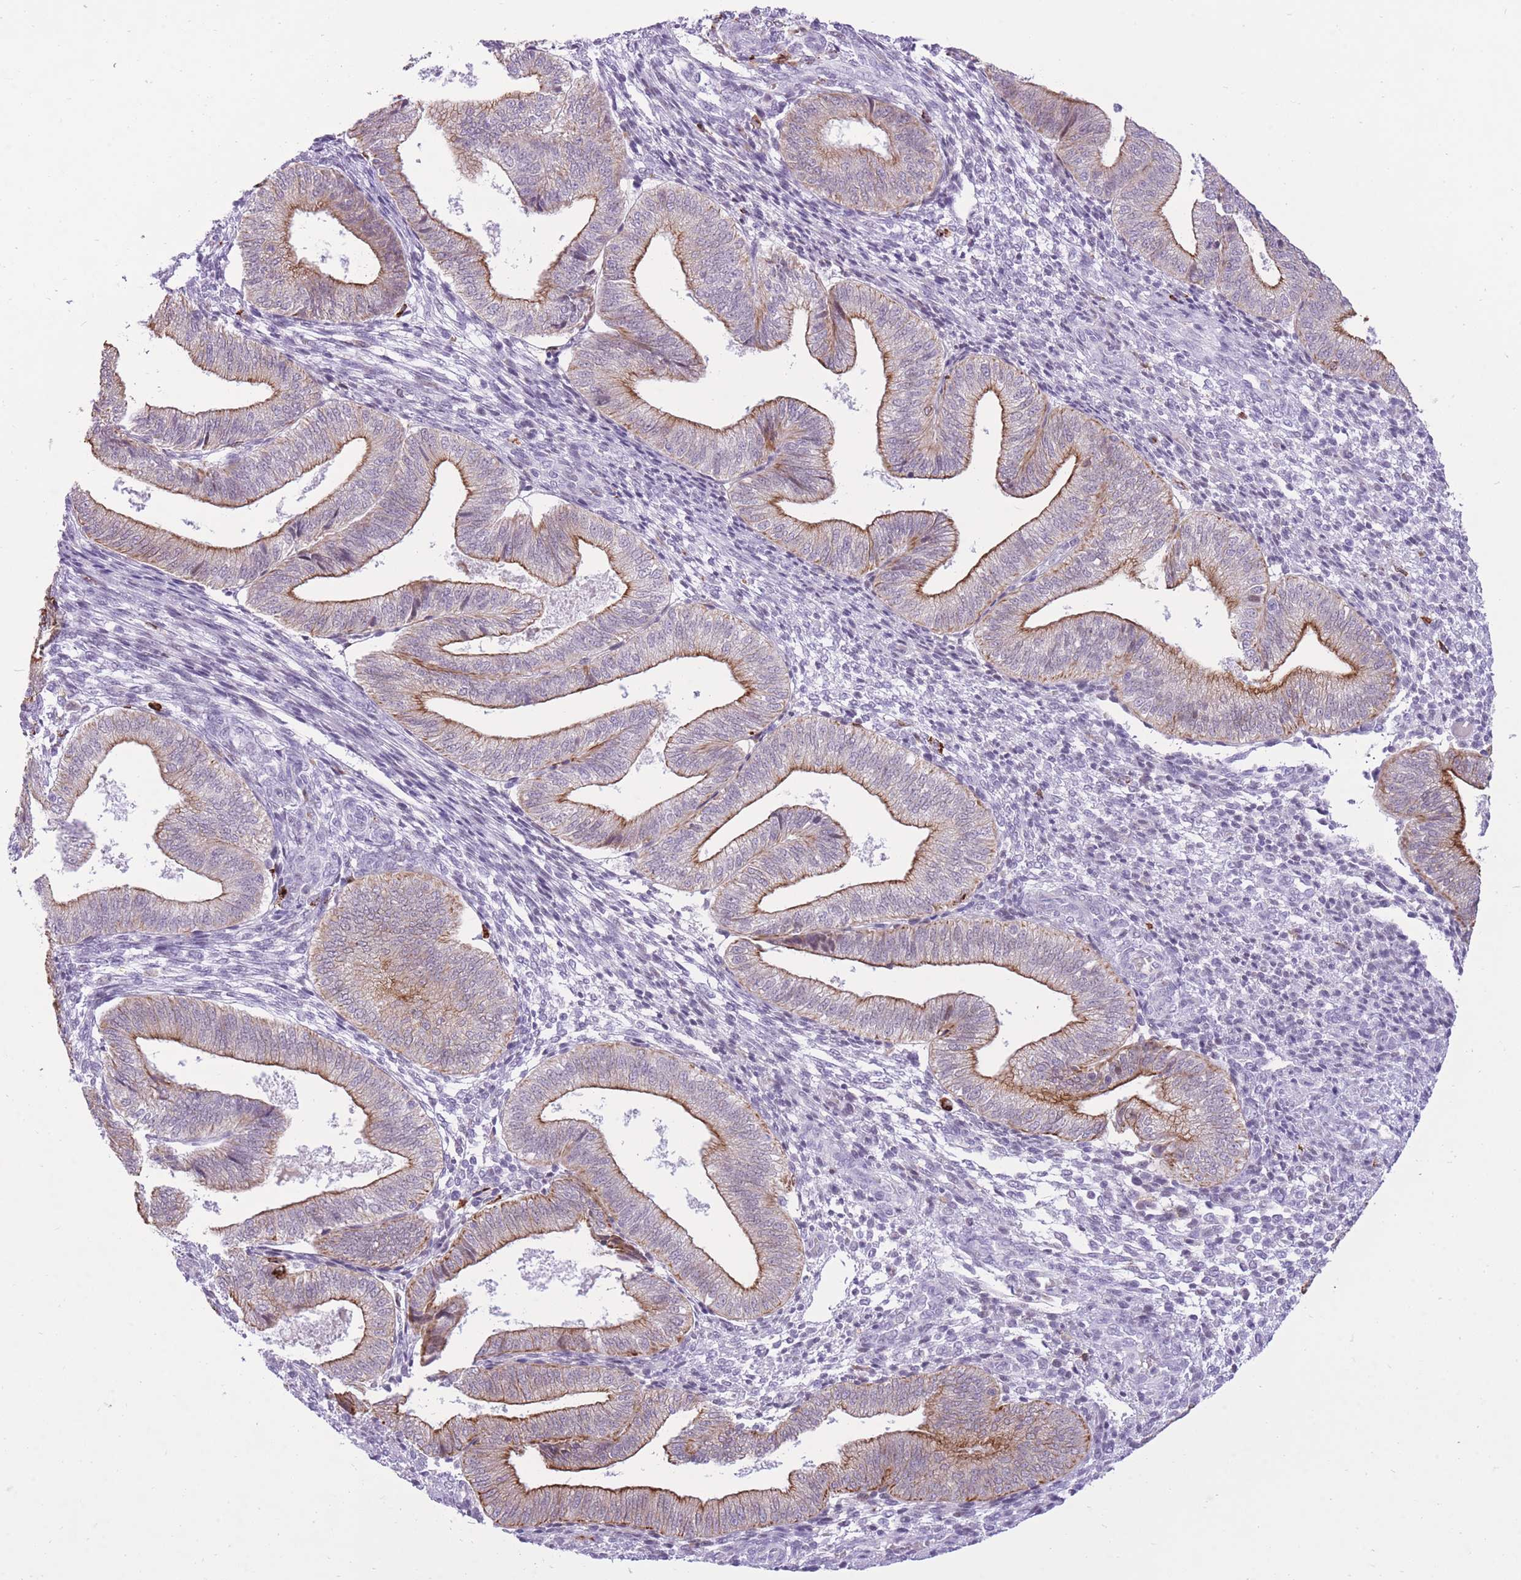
{"staining": {"intensity": "negative", "quantity": "none", "location": "none"}, "tissue": "endometrium", "cell_type": "Cells in endometrial stroma", "image_type": "normal", "snomed": [{"axis": "morphology", "description": "Normal tissue, NOS"}, {"axis": "topography", "description": "Endometrium"}], "caption": "An image of human endometrium is negative for staining in cells in endometrial stroma. Nuclei are stained in blue.", "gene": "MEIS3", "patient": {"sex": "female", "age": 34}}